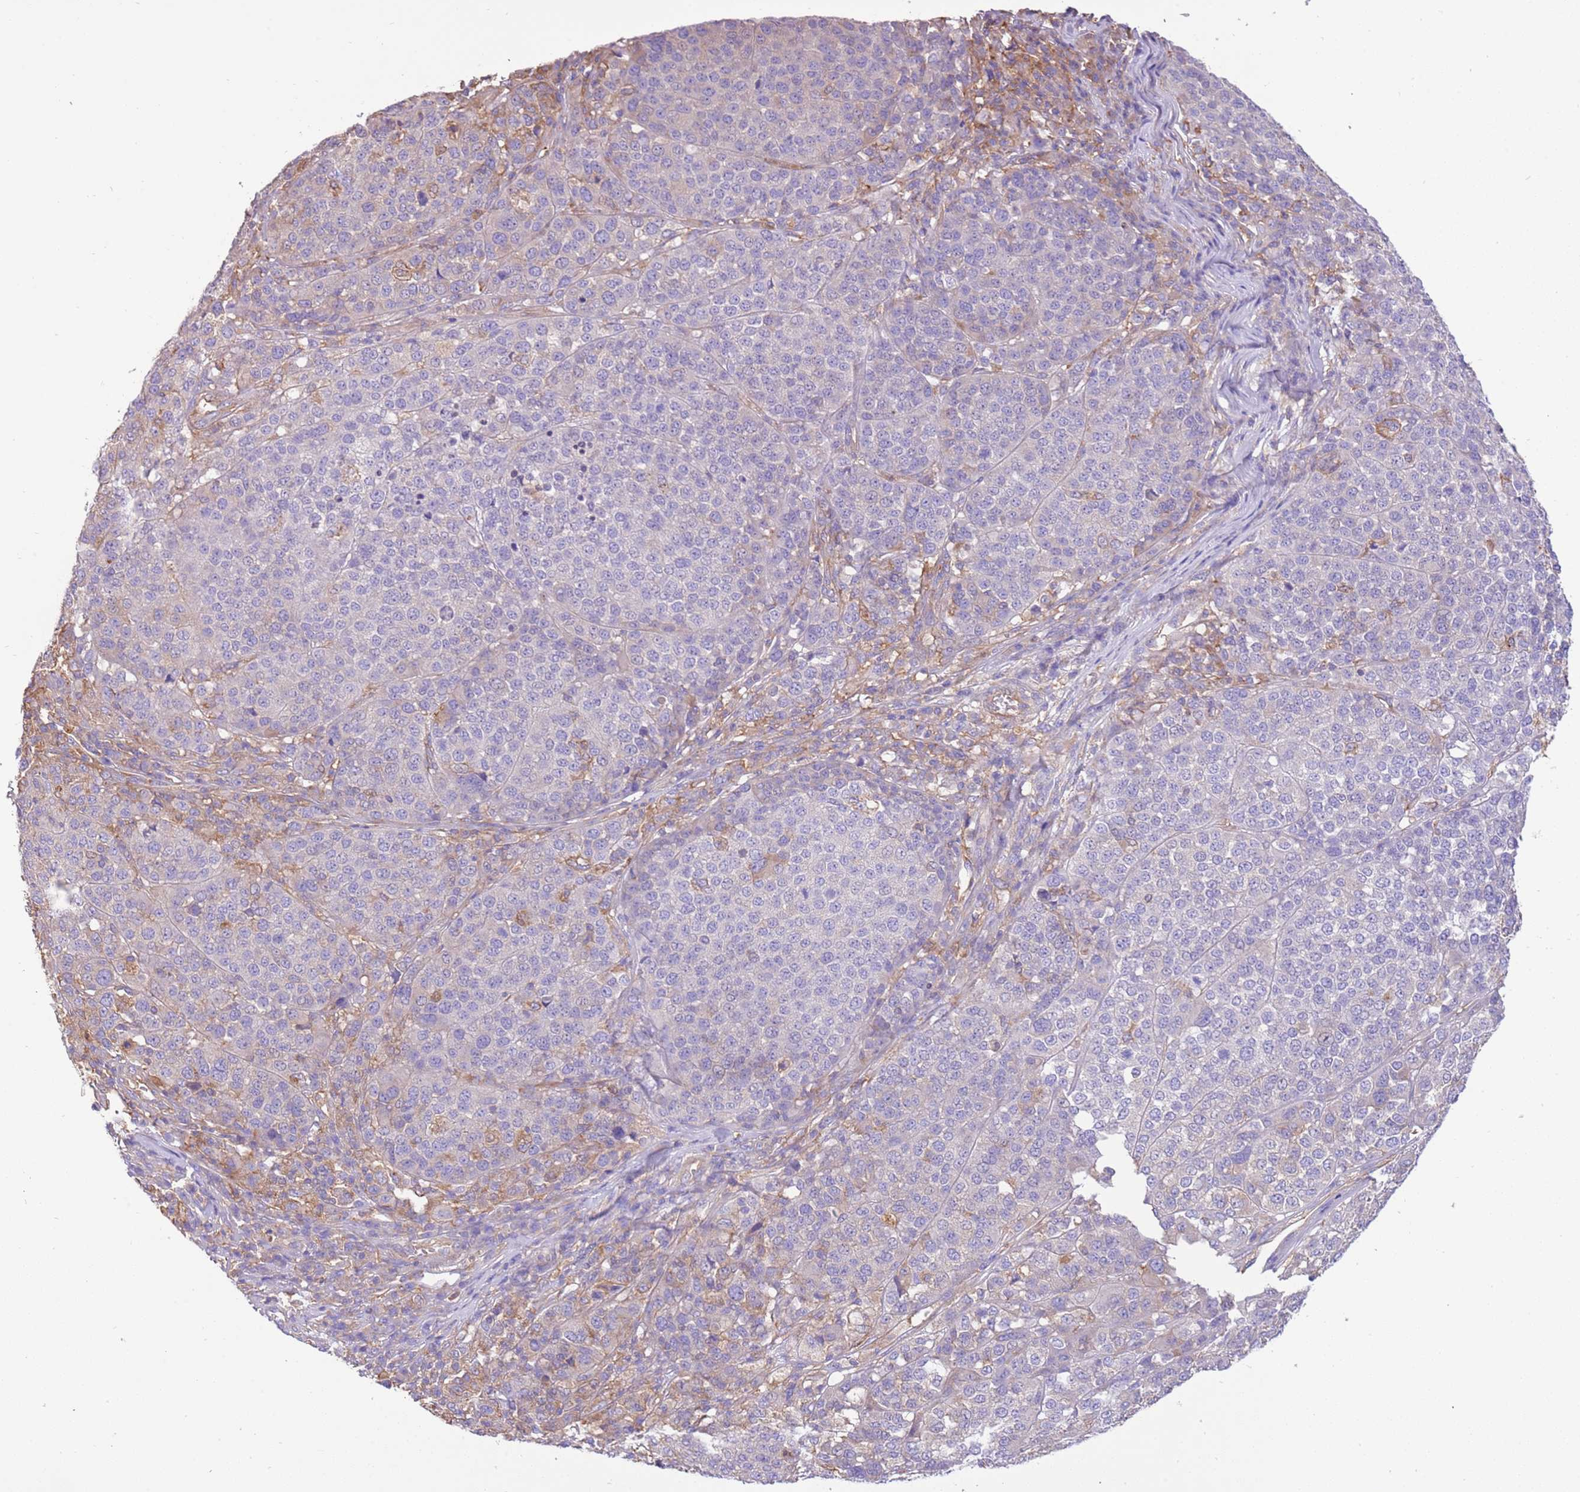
{"staining": {"intensity": "negative", "quantity": "none", "location": "none"}, "tissue": "melanoma", "cell_type": "Tumor cells", "image_type": "cancer", "snomed": [{"axis": "morphology", "description": "Malignant melanoma, Metastatic site"}, {"axis": "topography", "description": "Lymph node"}], "caption": "Immunohistochemistry photomicrograph of malignant melanoma (metastatic site) stained for a protein (brown), which demonstrates no positivity in tumor cells. Brightfield microscopy of IHC stained with DAB (3,3'-diaminobenzidine) (brown) and hematoxylin (blue), captured at high magnification.", "gene": "NAALADL1", "patient": {"sex": "male", "age": 44}}